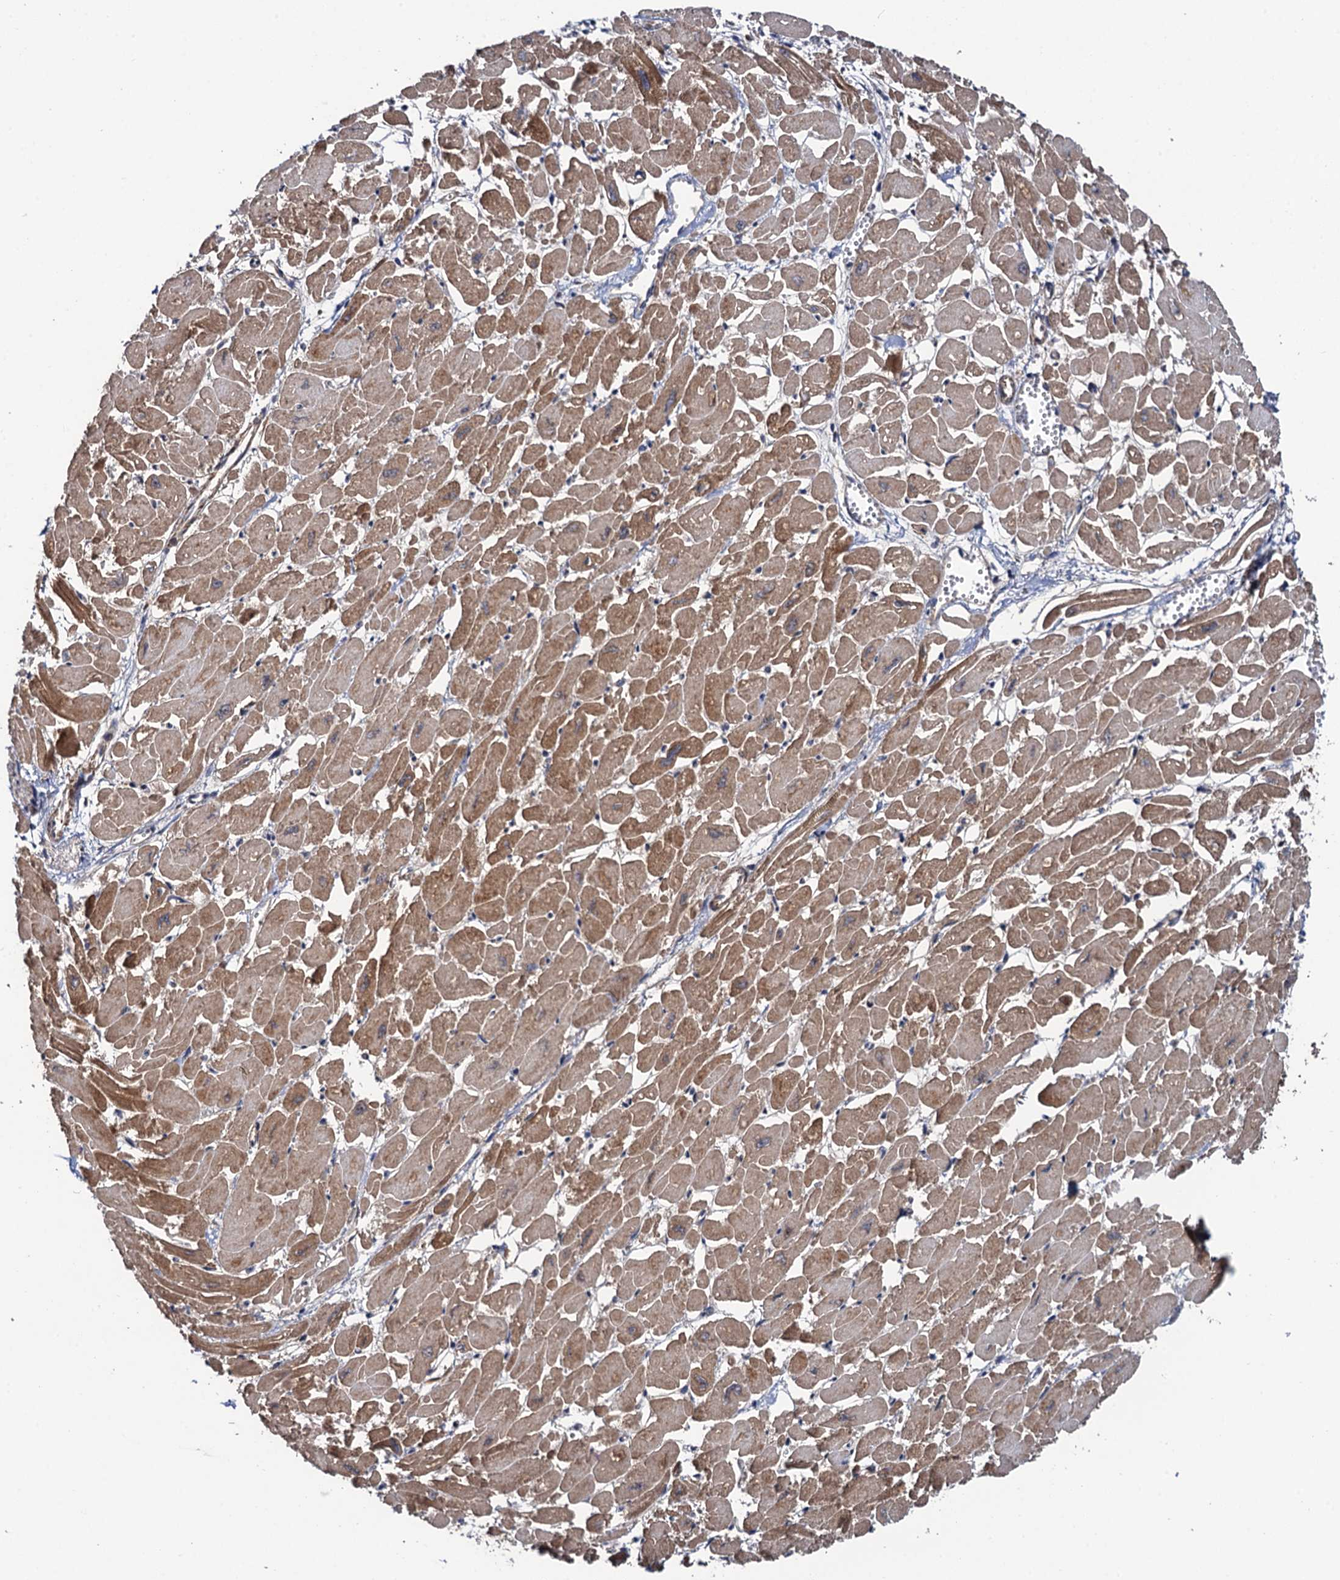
{"staining": {"intensity": "moderate", "quantity": ">75%", "location": "cytoplasmic/membranous"}, "tissue": "heart muscle", "cell_type": "Cardiomyocytes", "image_type": "normal", "snomed": [{"axis": "morphology", "description": "Normal tissue, NOS"}, {"axis": "topography", "description": "Heart"}], "caption": "IHC image of unremarkable heart muscle: human heart muscle stained using immunohistochemistry displays medium levels of moderate protein expression localized specifically in the cytoplasmic/membranous of cardiomyocytes, appearing as a cytoplasmic/membranous brown color.", "gene": "FSIP1", "patient": {"sex": "male", "age": 54}}